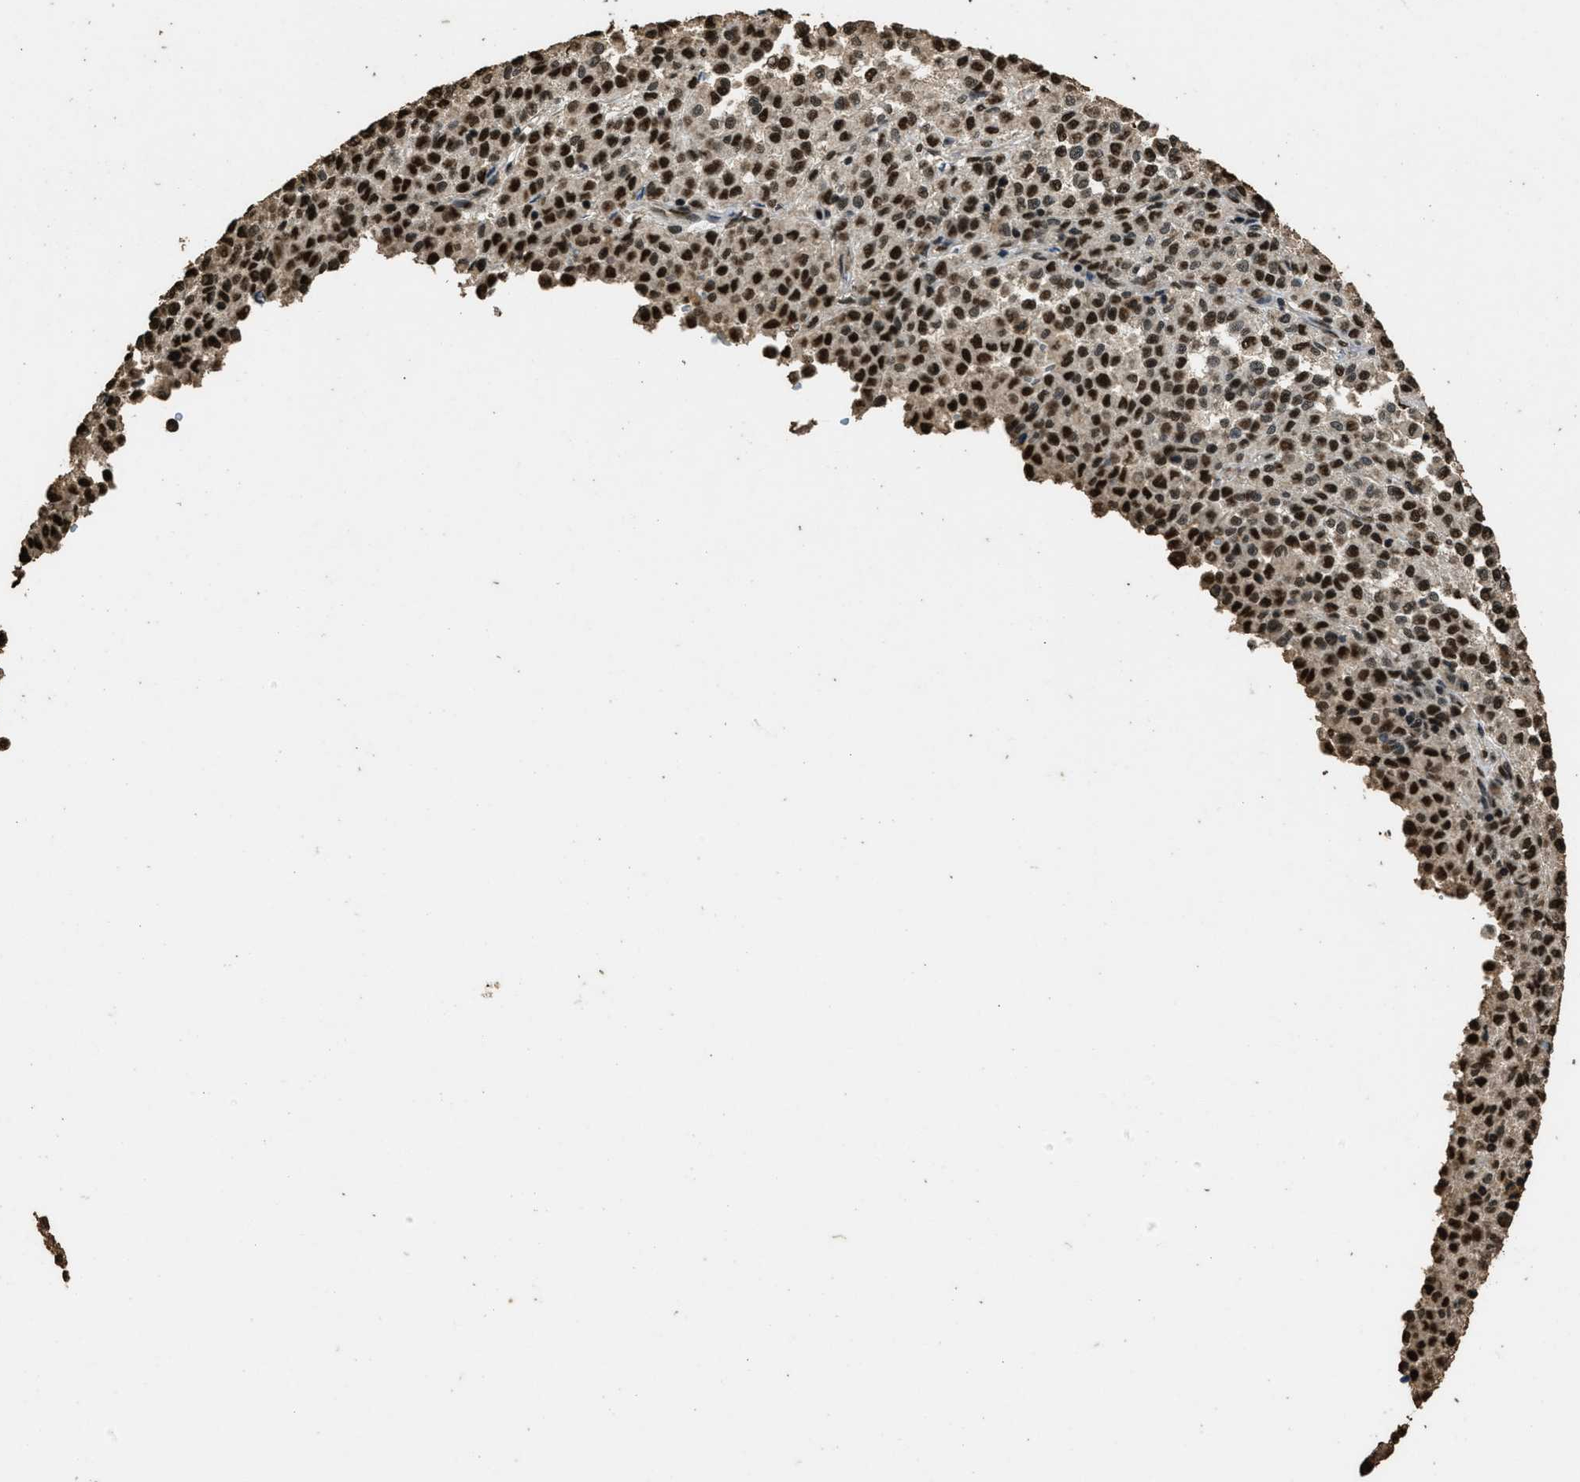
{"staining": {"intensity": "strong", "quantity": ">75%", "location": "nuclear"}, "tissue": "melanoma", "cell_type": "Tumor cells", "image_type": "cancer", "snomed": [{"axis": "morphology", "description": "Malignant melanoma, Metastatic site"}, {"axis": "topography", "description": "Pancreas"}], "caption": "About >75% of tumor cells in human melanoma exhibit strong nuclear protein staining as visualized by brown immunohistochemical staining.", "gene": "MYB", "patient": {"sex": "female", "age": 30}}